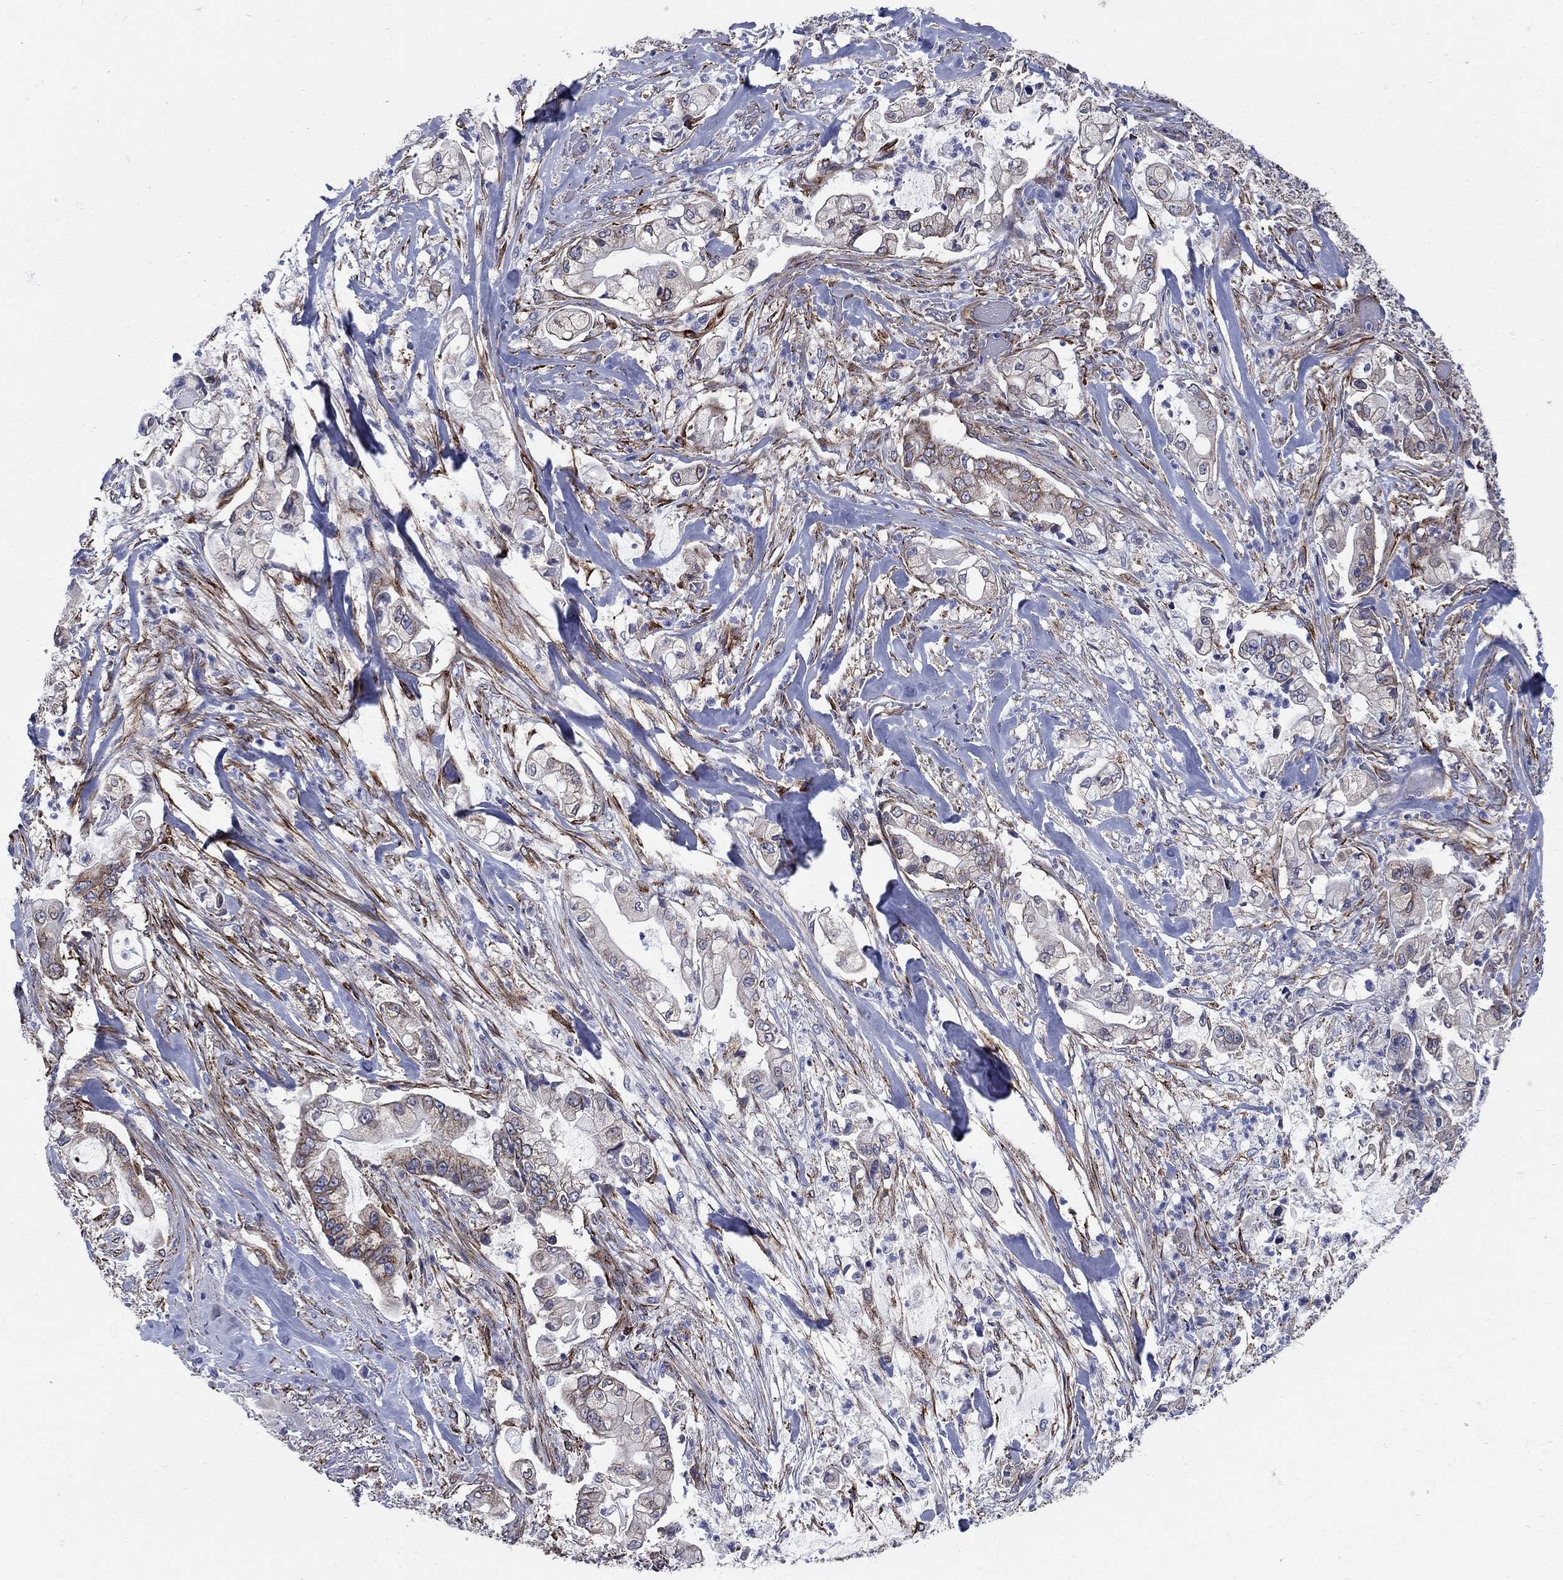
{"staining": {"intensity": "moderate", "quantity": "<25%", "location": "cytoplasmic/membranous"}, "tissue": "pancreatic cancer", "cell_type": "Tumor cells", "image_type": "cancer", "snomed": [{"axis": "morphology", "description": "Adenocarcinoma, NOS"}, {"axis": "topography", "description": "Pancreas"}], "caption": "A low amount of moderate cytoplasmic/membranous positivity is appreciated in approximately <25% of tumor cells in pancreatic cancer (adenocarcinoma) tissue. The protein is stained brown, and the nuclei are stained in blue (DAB (3,3'-diaminobenzidine) IHC with brightfield microscopy, high magnification).", "gene": "SEPTIN8", "patient": {"sex": "female", "age": 69}}